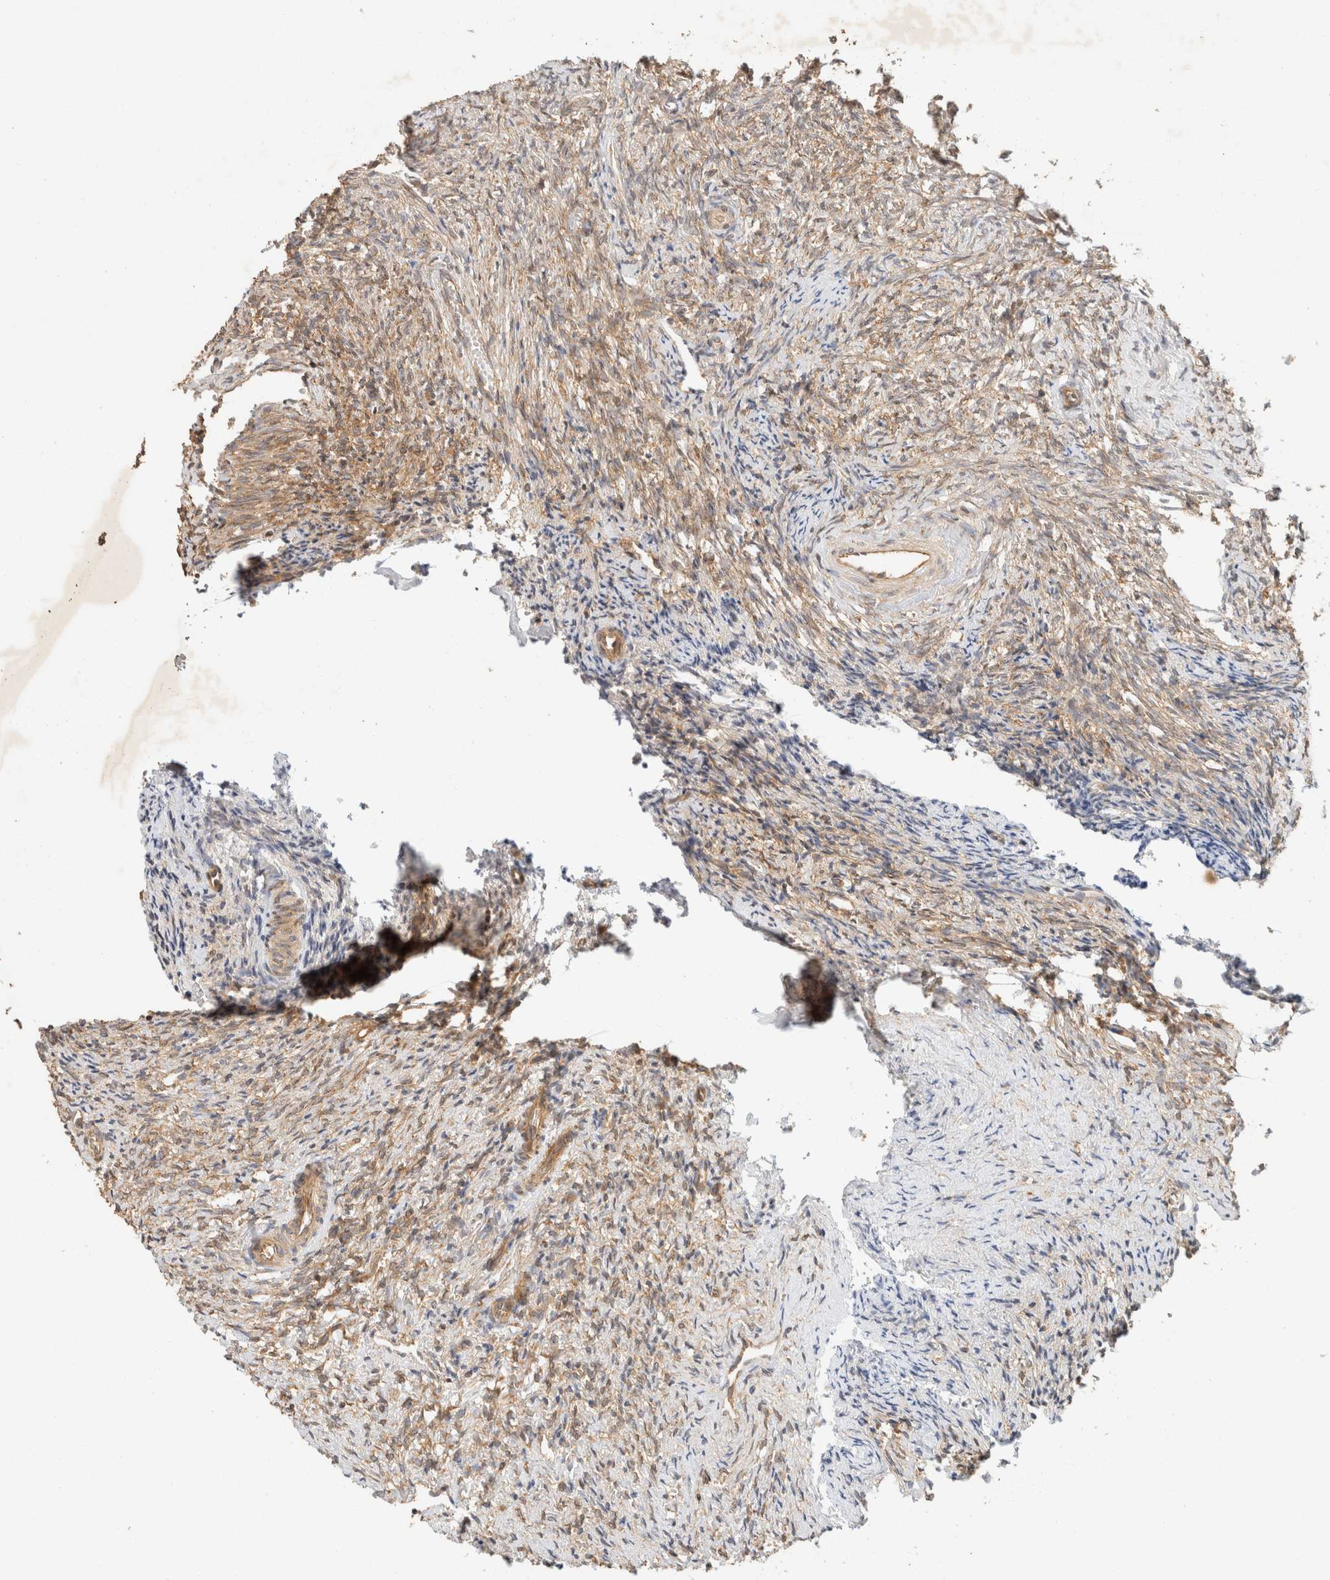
{"staining": {"intensity": "weak", "quantity": ">75%", "location": "cytoplasmic/membranous"}, "tissue": "ovary", "cell_type": "Ovarian stroma cells", "image_type": "normal", "snomed": [{"axis": "morphology", "description": "Normal tissue, NOS"}, {"axis": "topography", "description": "Ovary"}], "caption": "Weak cytoplasmic/membranous expression for a protein is appreciated in approximately >75% of ovarian stroma cells of unremarkable ovary using IHC.", "gene": "TACC1", "patient": {"sex": "female", "age": 41}}